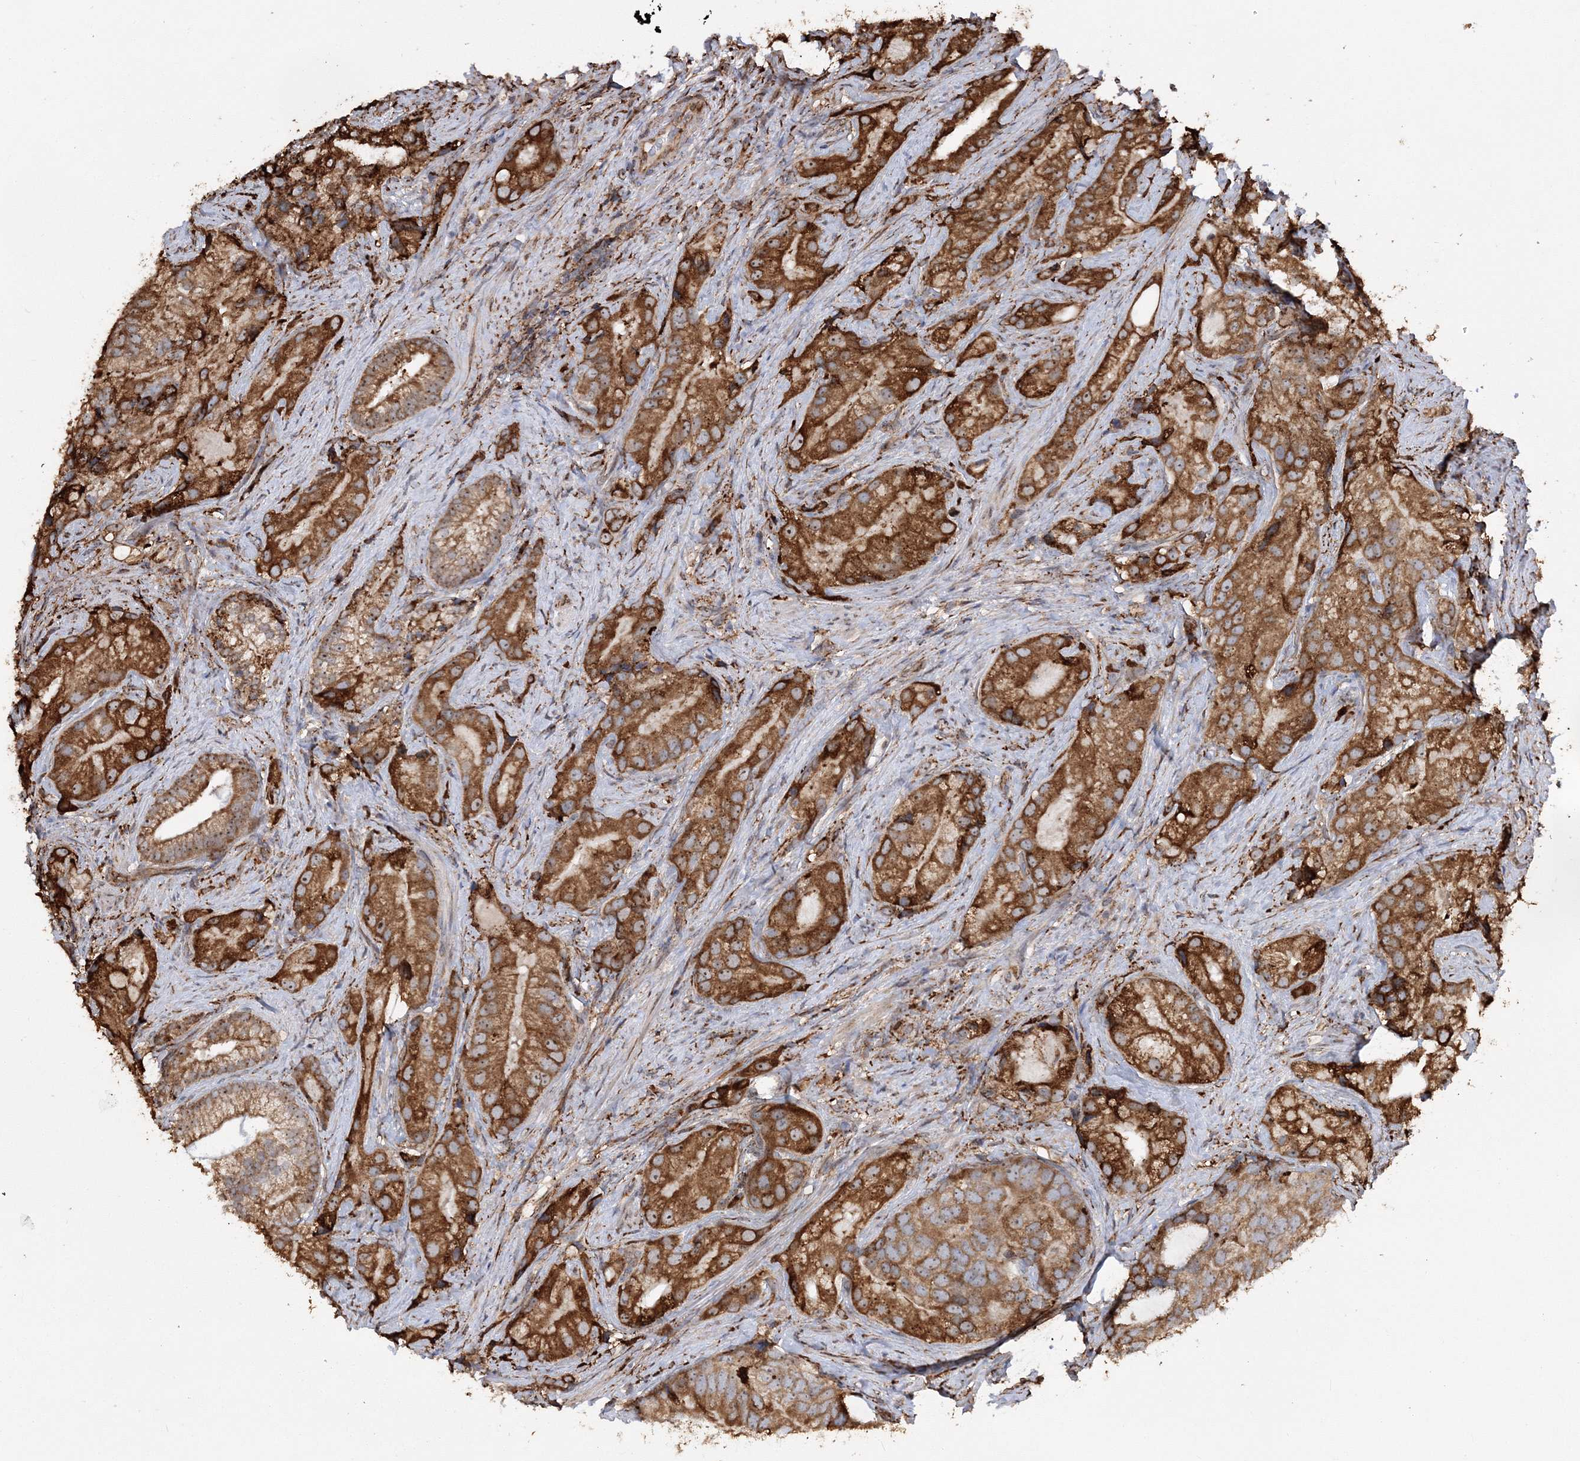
{"staining": {"intensity": "strong", "quantity": ">75%", "location": "cytoplasmic/membranous"}, "tissue": "prostate cancer", "cell_type": "Tumor cells", "image_type": "cancer", "snomed": [{"axis": "morphology", "description": "Adenocarcinoma, Low grade"}, {"axis": "topography", "description": "Prostate"}], "caption": "Immunohistochemistry of prostate cancer shows high levels of strong cytoplasmic/membranous positivity in approximately >75% of tumor cells.", "gene": "SCRN3", "patient": {"sex": "male", "age": 71}}